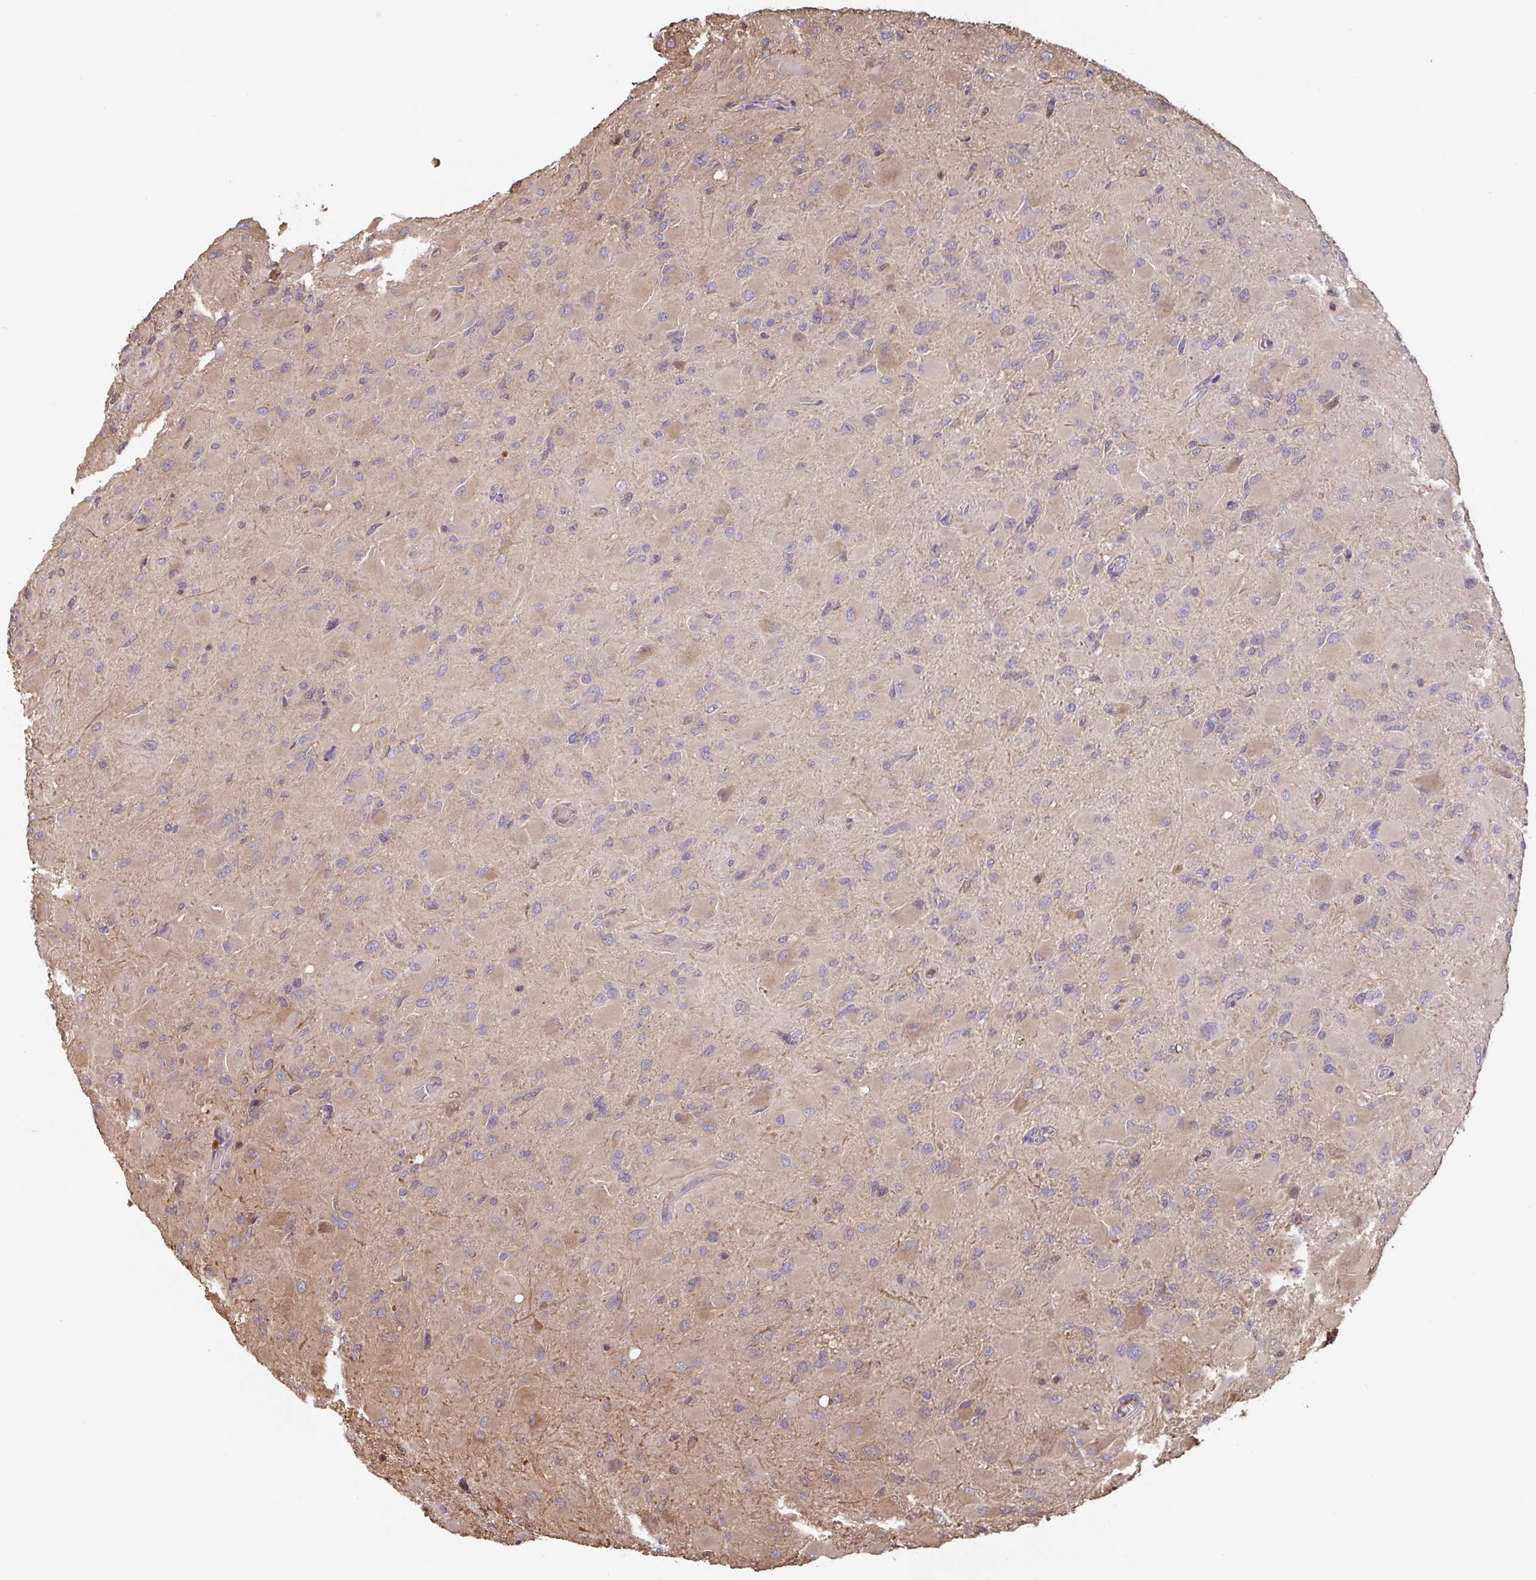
{"staining": {"intensity": "negative", "quantity": "none", "location": "none"}, "tissue": "glioma", "cell_type": "Tumor cells", "image_type": "cancer", "snomed": [{"axis": "morphology", "description": "Glioma, malignant, High grade"}, {"axis": "topography", "description": "Cerebral cortex"}], "caption": "Histopathology image shows no significant protein expression in tumor cells of glioma.", "gene": "OTOP2", "patient": {"sex": "female", "age": 36}}